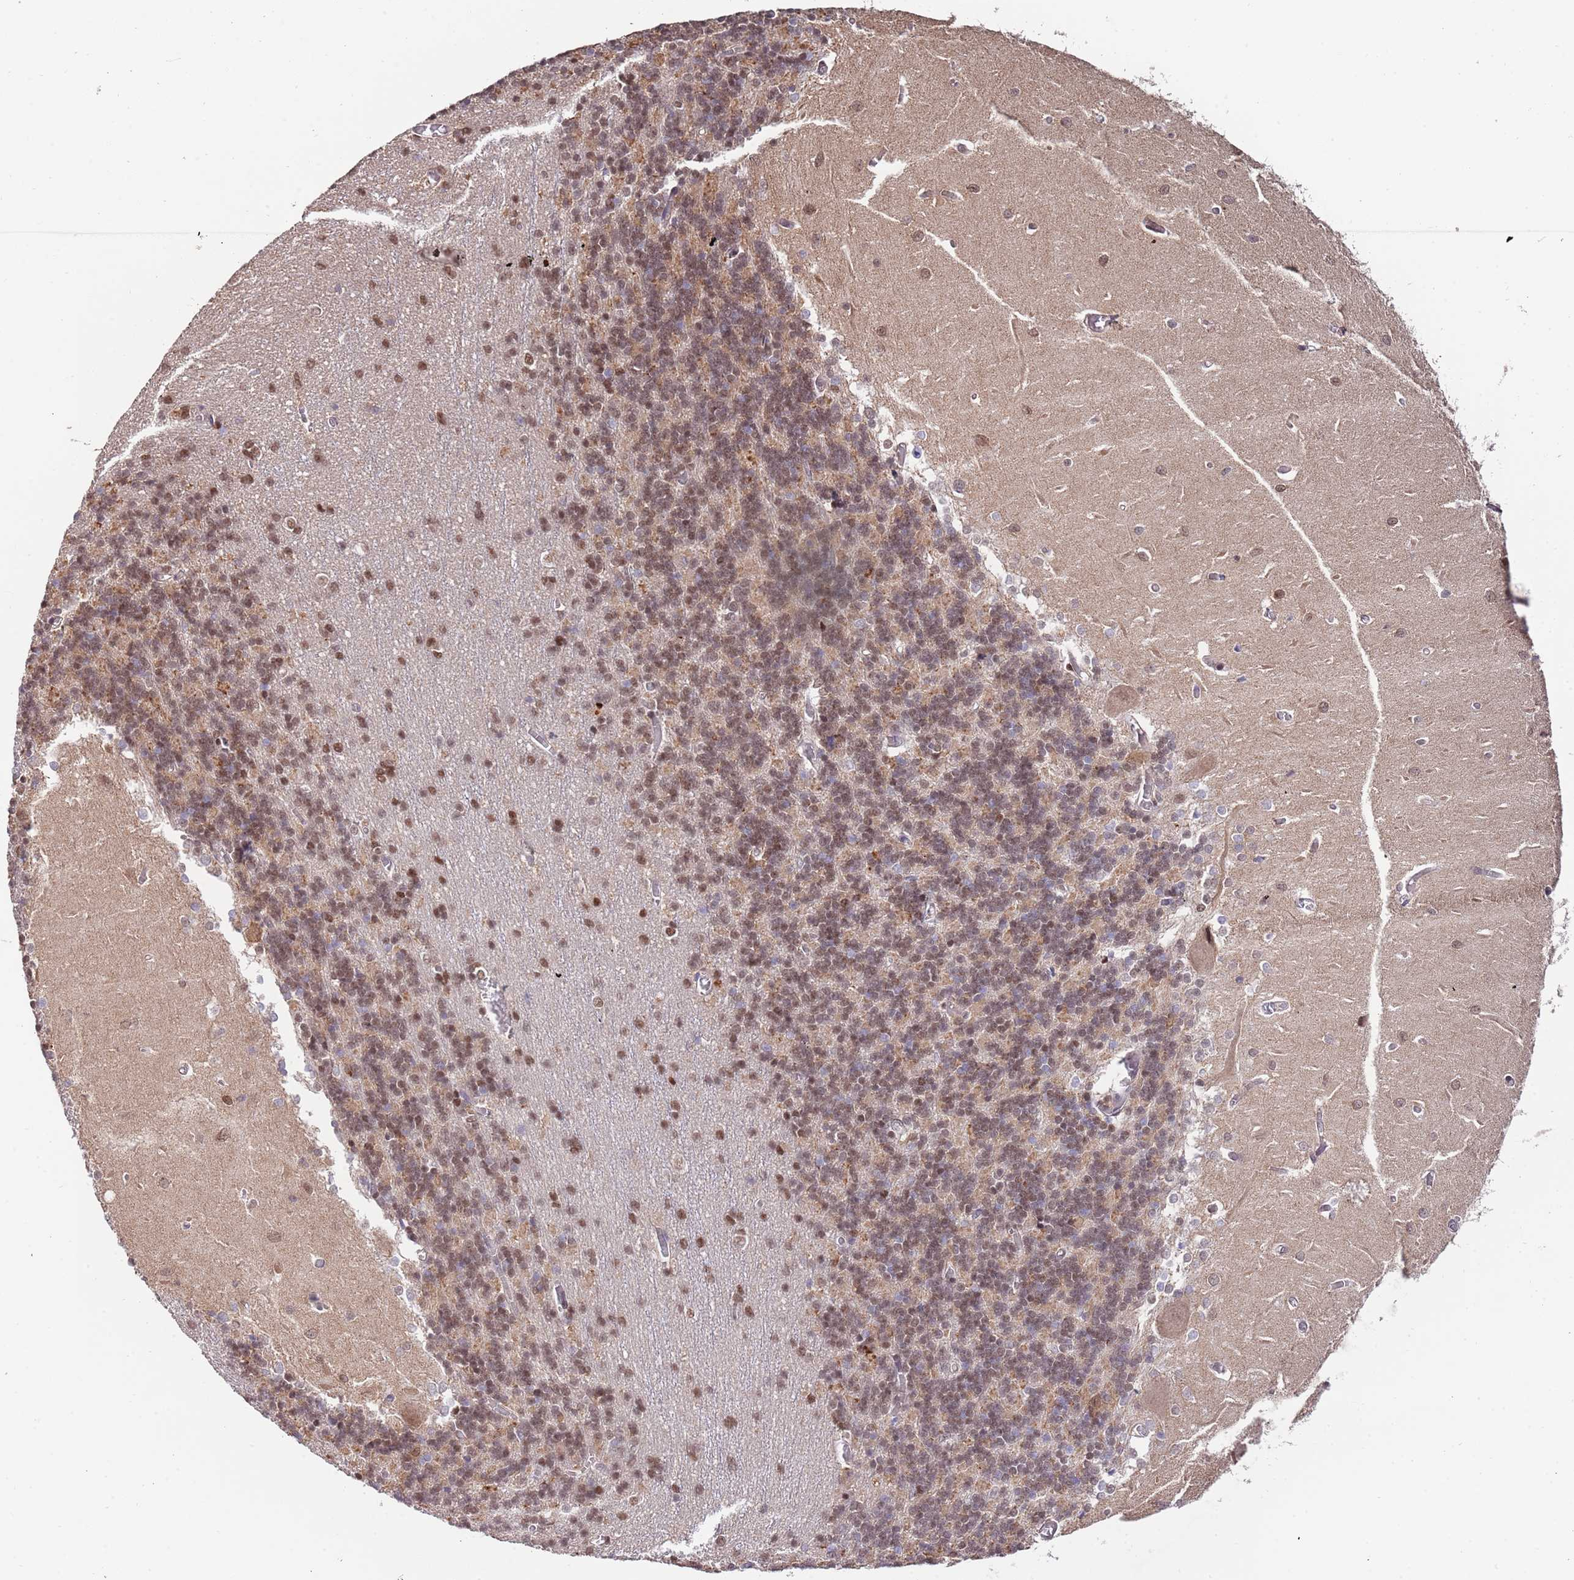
{"staining": {"intensity": "moderate", "quantity": "25%-75%", "location": "cytoplasmic/membranous,nuclear"}, "tissue": "cerebellum", "cell_type": "Cells in granular layer", "image_type": "normal", "snomed": [{"axis": "morphology", "description": "Normal tissue, NOS"}, {"axis": "topography", "description": "Cerebellum"}], "caption": "Immunohistochemistry of unremarkable human cerebellum displays medium levels of moderate cytoplasmic/membranous,nuclear expression in approximately 25%-75% of cells in granular layer. Using DAB (brown) and hematoxylin (blue) stains, captured at high magnification using brightfield microscopy.", "gene": "RIF1", "patient": {"sex": "male", "age": 37}}